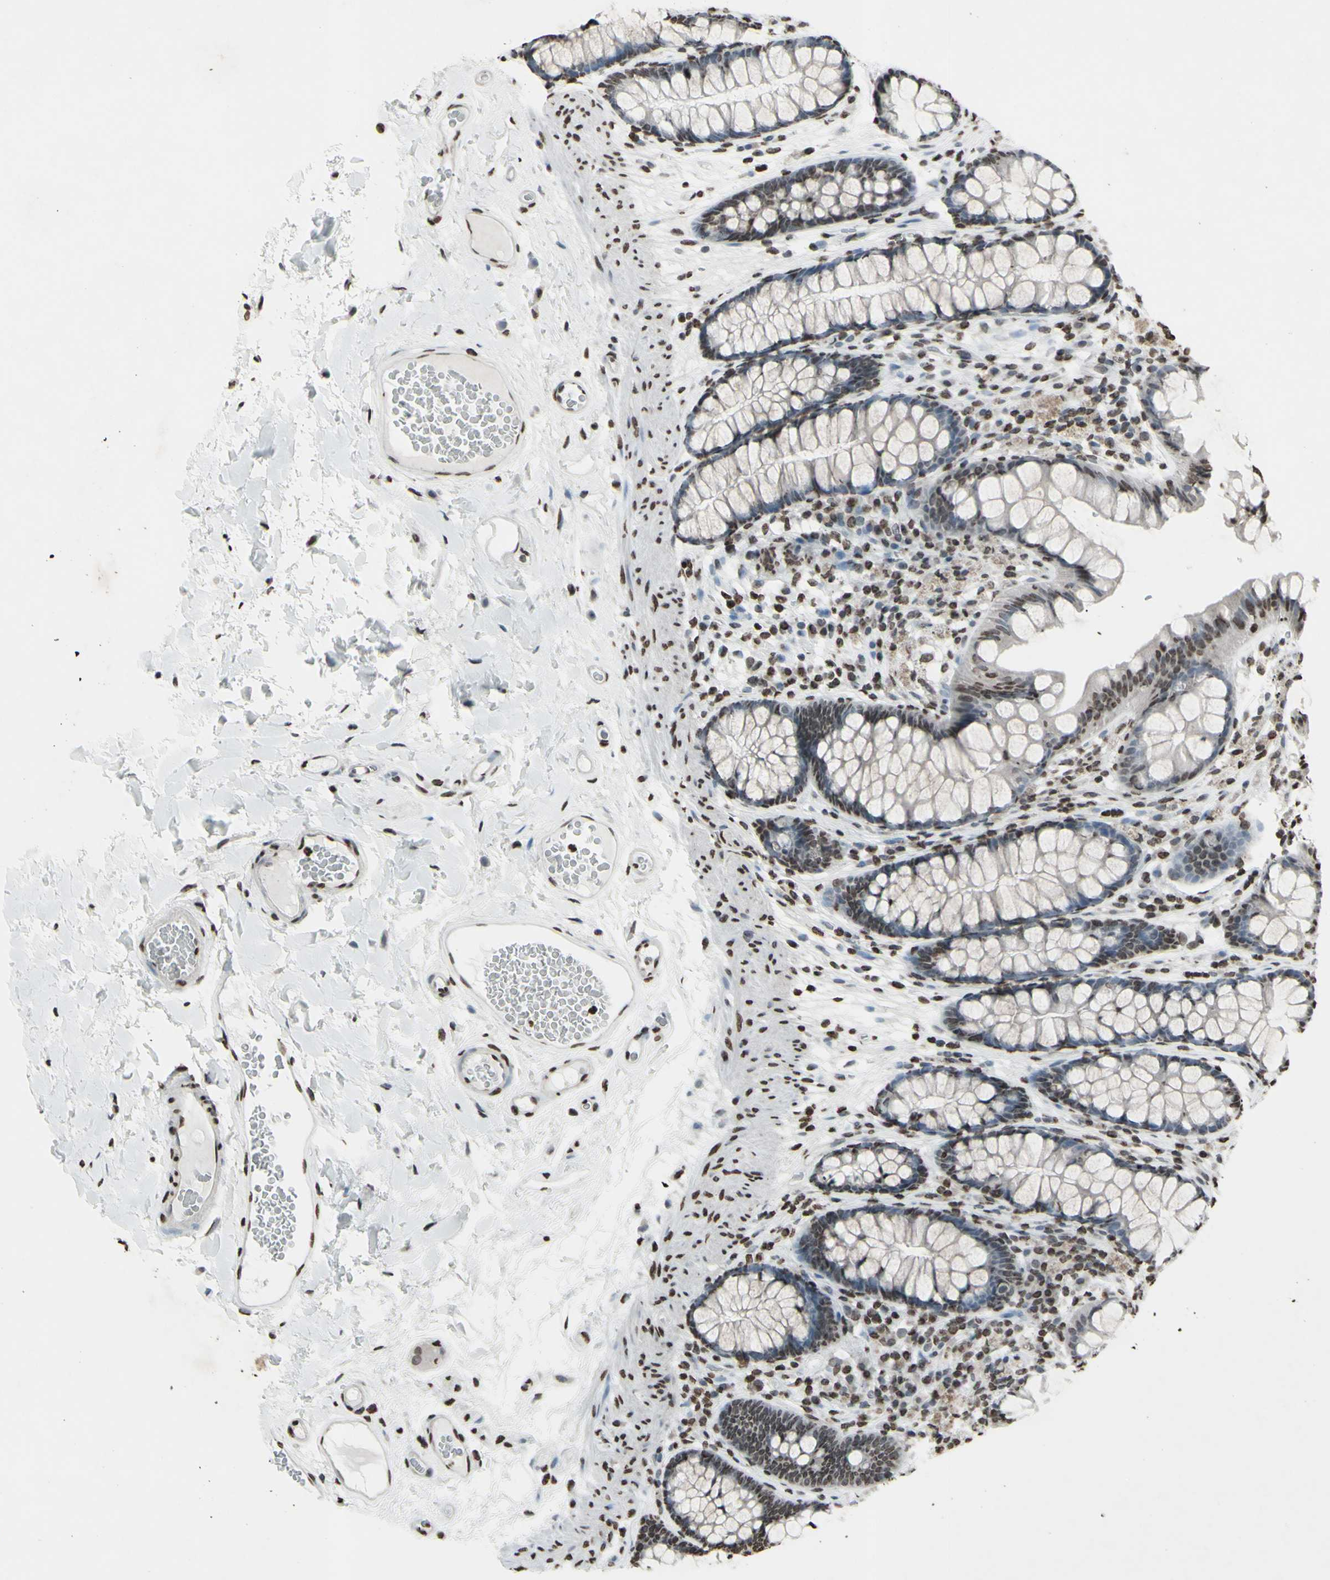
{"staining": {"intensity": "moderate", "quantity": ">75%", "location": "nuclear"}, "tissue": "colon", "cell_type": "Endothelial cells", "image_type": "normal", "snomed": [{"axis": "morphology", "description": "Normal tissue, NOS"}, {"axis": "topography", "description": "Colon"}], "caption": "An immunohistochemistry (IHC) photomicrograph of unremarkable tissue is shown. Protein staining in brown highlights moderate nuclear positivity in colon within endothelial cells. (DAB IHC, brown staining for protein, blue staining for nuclei).", "gene": "CD79B", "patient": {"sex": "female", "age": 55}}